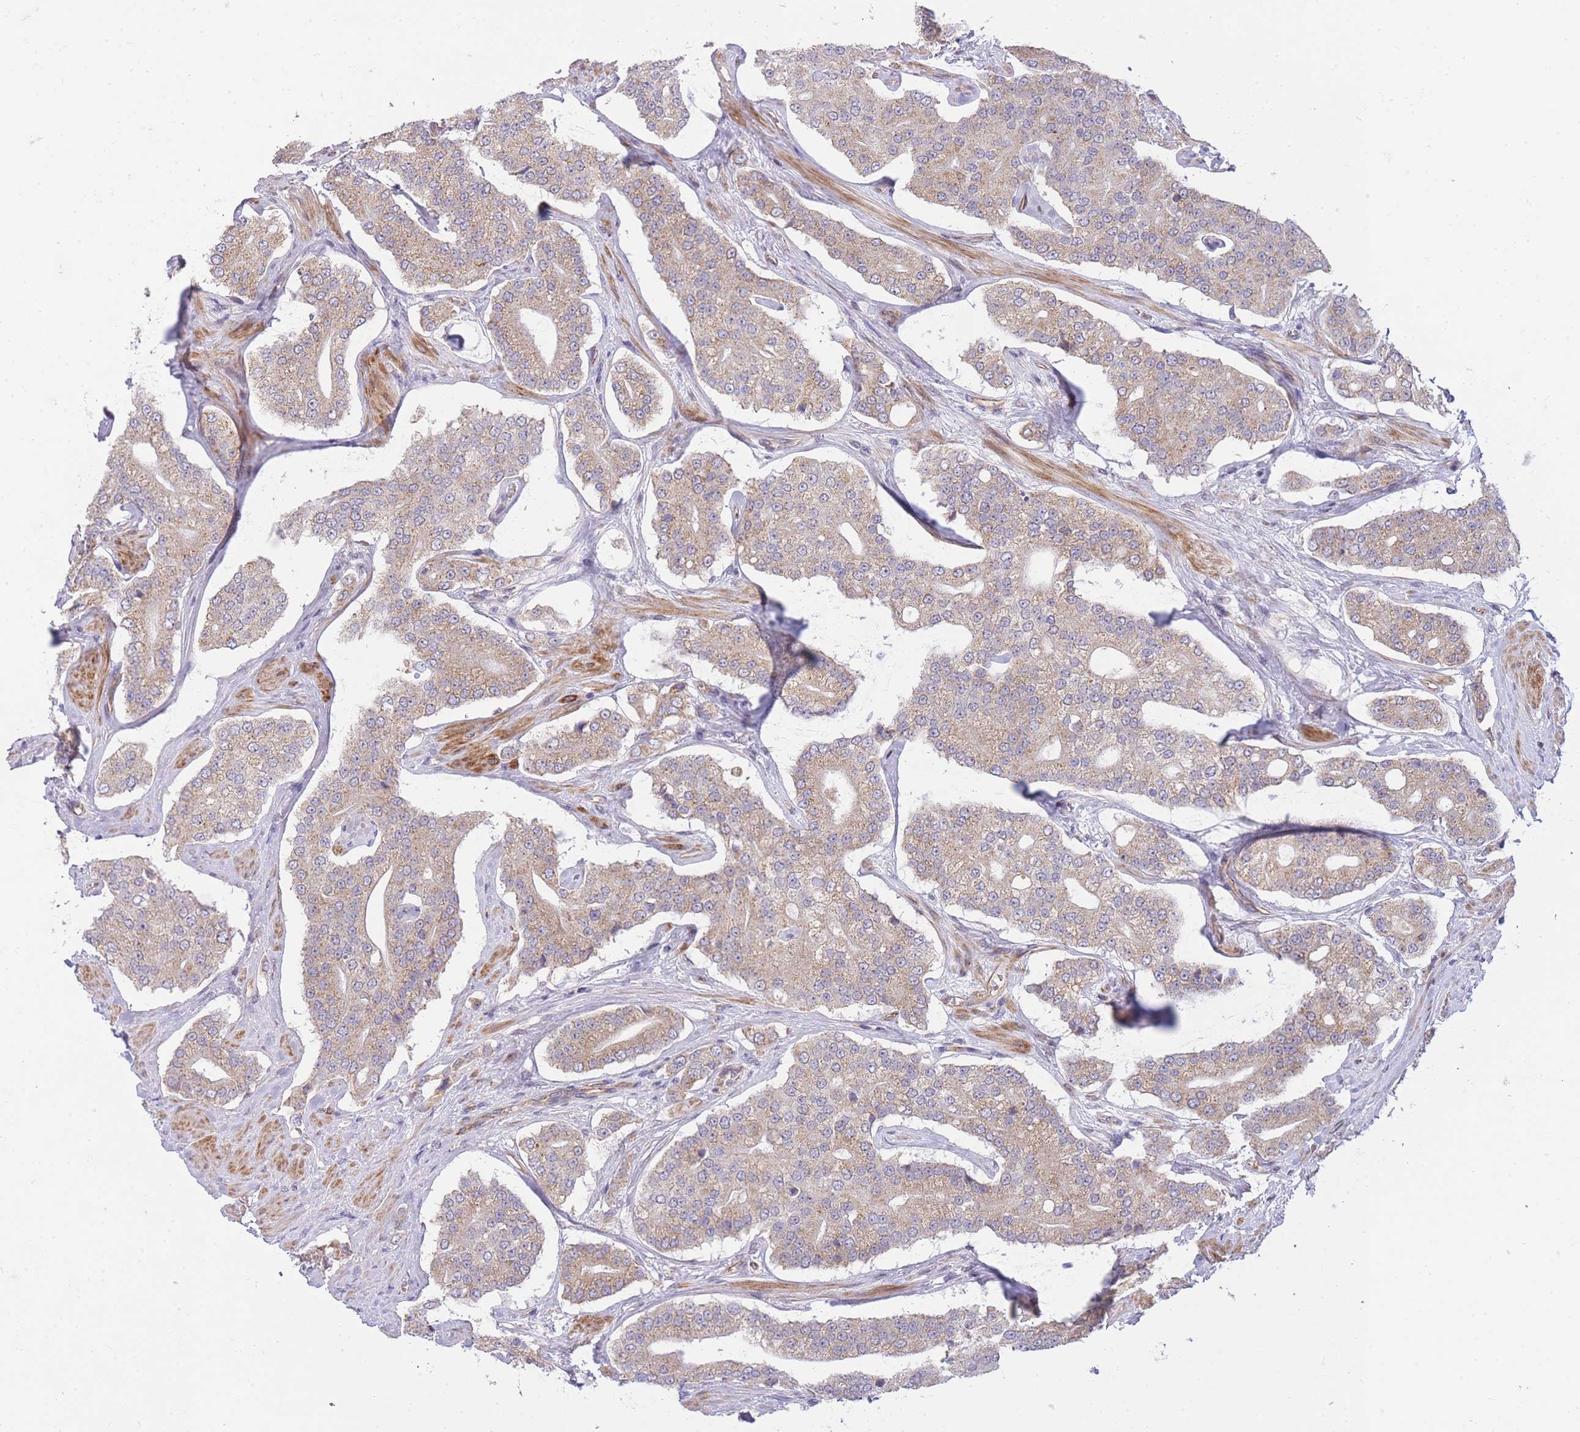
{"staining": {"intensity": "weak", "quantity": ">75%", "location": "cytoplasmic/membranous"}, "tissue": "prostate cancer", "cell_type": "Tumor cells", "image_type": "cancer", "snomed": [{"axis": "morphology", "description": "Adenocarcinoma, High grade"}, {"axis": "topography", "description": "Prostate"}], "caption": "Human prostate cancer stained for a protein (brown) demonstrates weak cytoplasmic/membranous positive positivity in approximately >75% of tumor cells.", "gene": "CTBP1", "patient": {"sex": "male", "age": 71}}